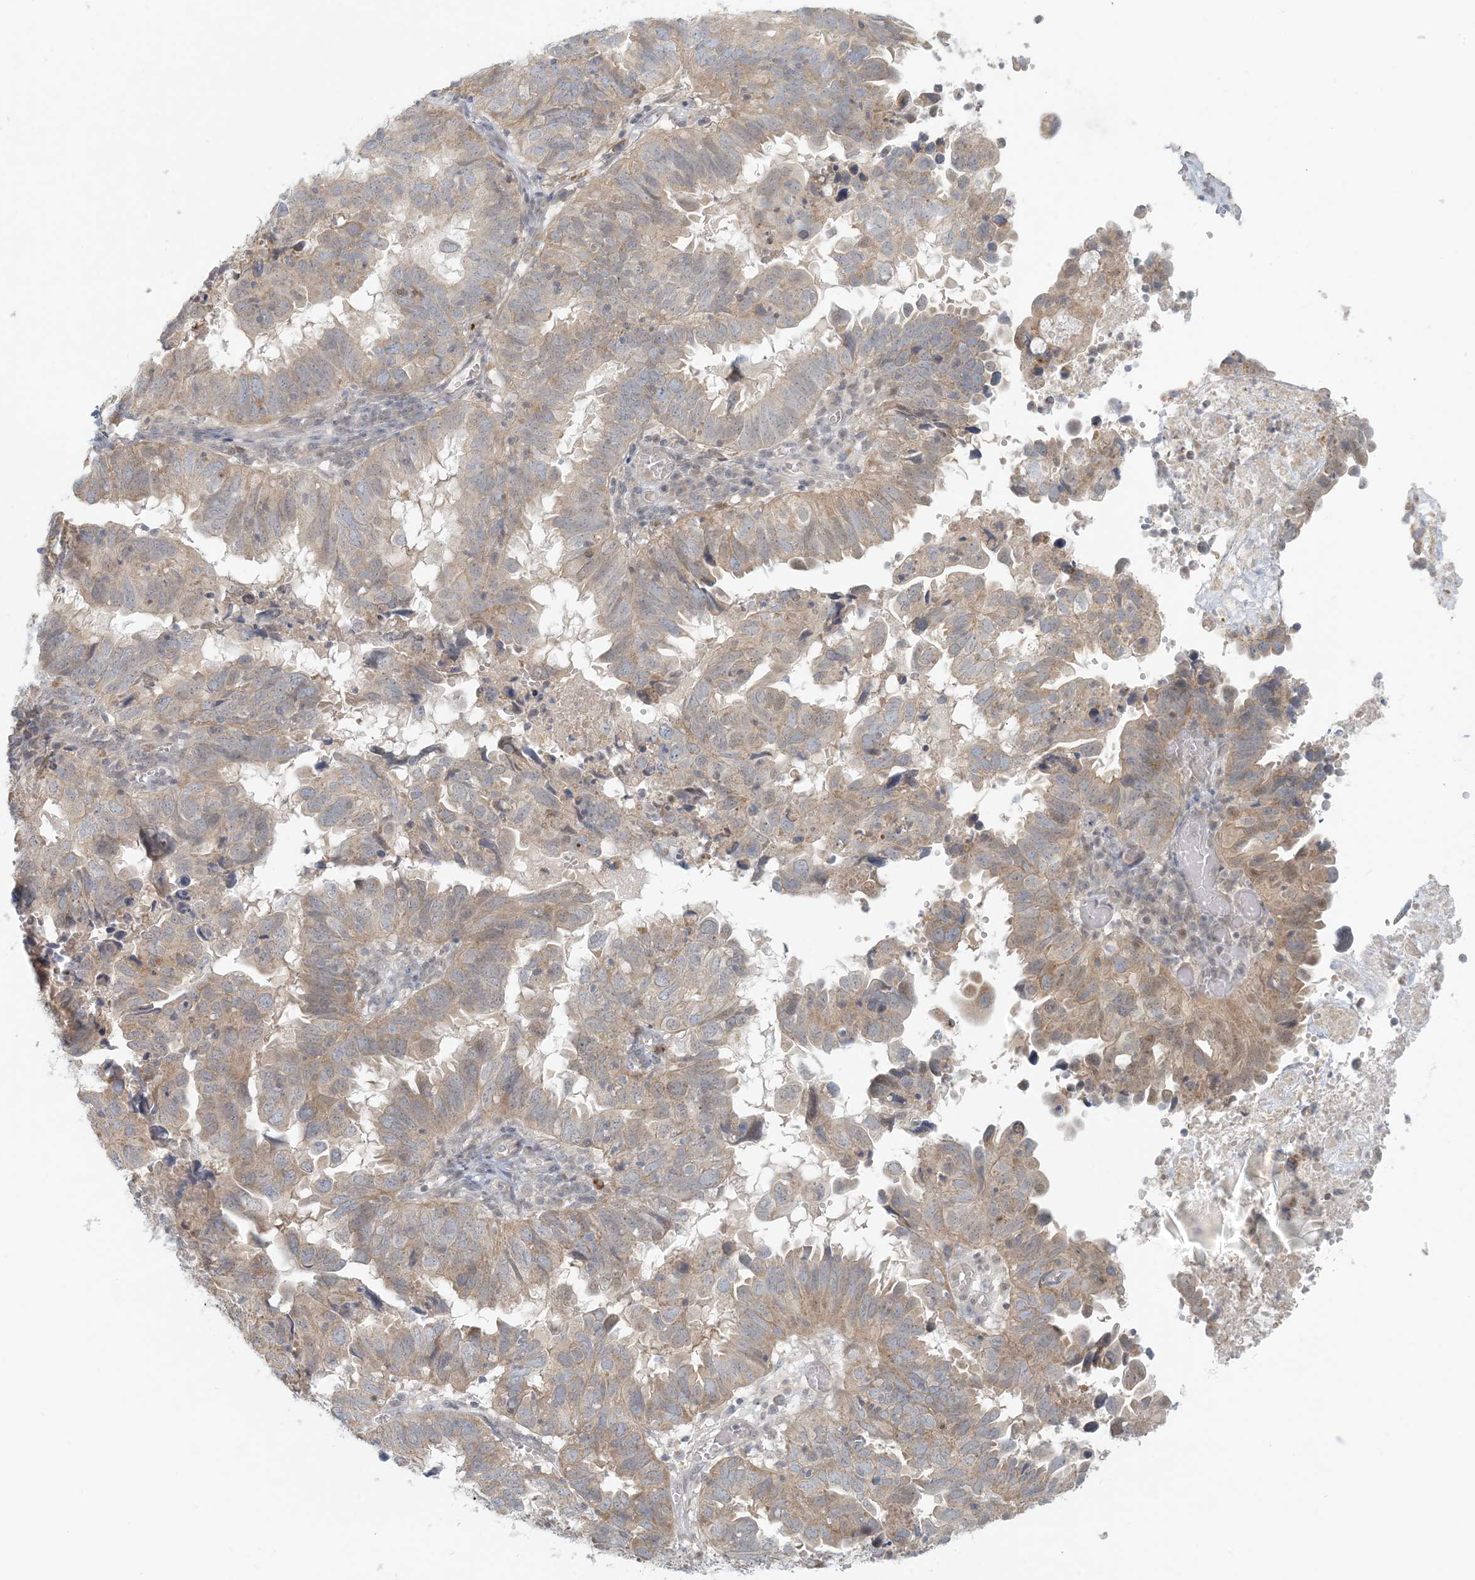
{"staining": {"intensity": "moderate", "quantity": ">75%", "location": "cytoplasmic/membranous"}, "tissue": "endometrial cancer", "cell_type": "Tumor cells", "image_type": "cancer", "snomed": [{"axis": "morphology", "description": "Adenocarcinoma, NOS"}, {"axis": "topography", "description": "Uterus"}], "caption": "A brown stain highlights moderate cytoplasmic/membranous expression of a protein in endometrial cancer (adenocarcinoma) tumor cells. (DAB IHC, brown staining for protein, blue staining for nuclei).", "gene": "OBI1", "patient": {"sex": "female", "age": 77}}